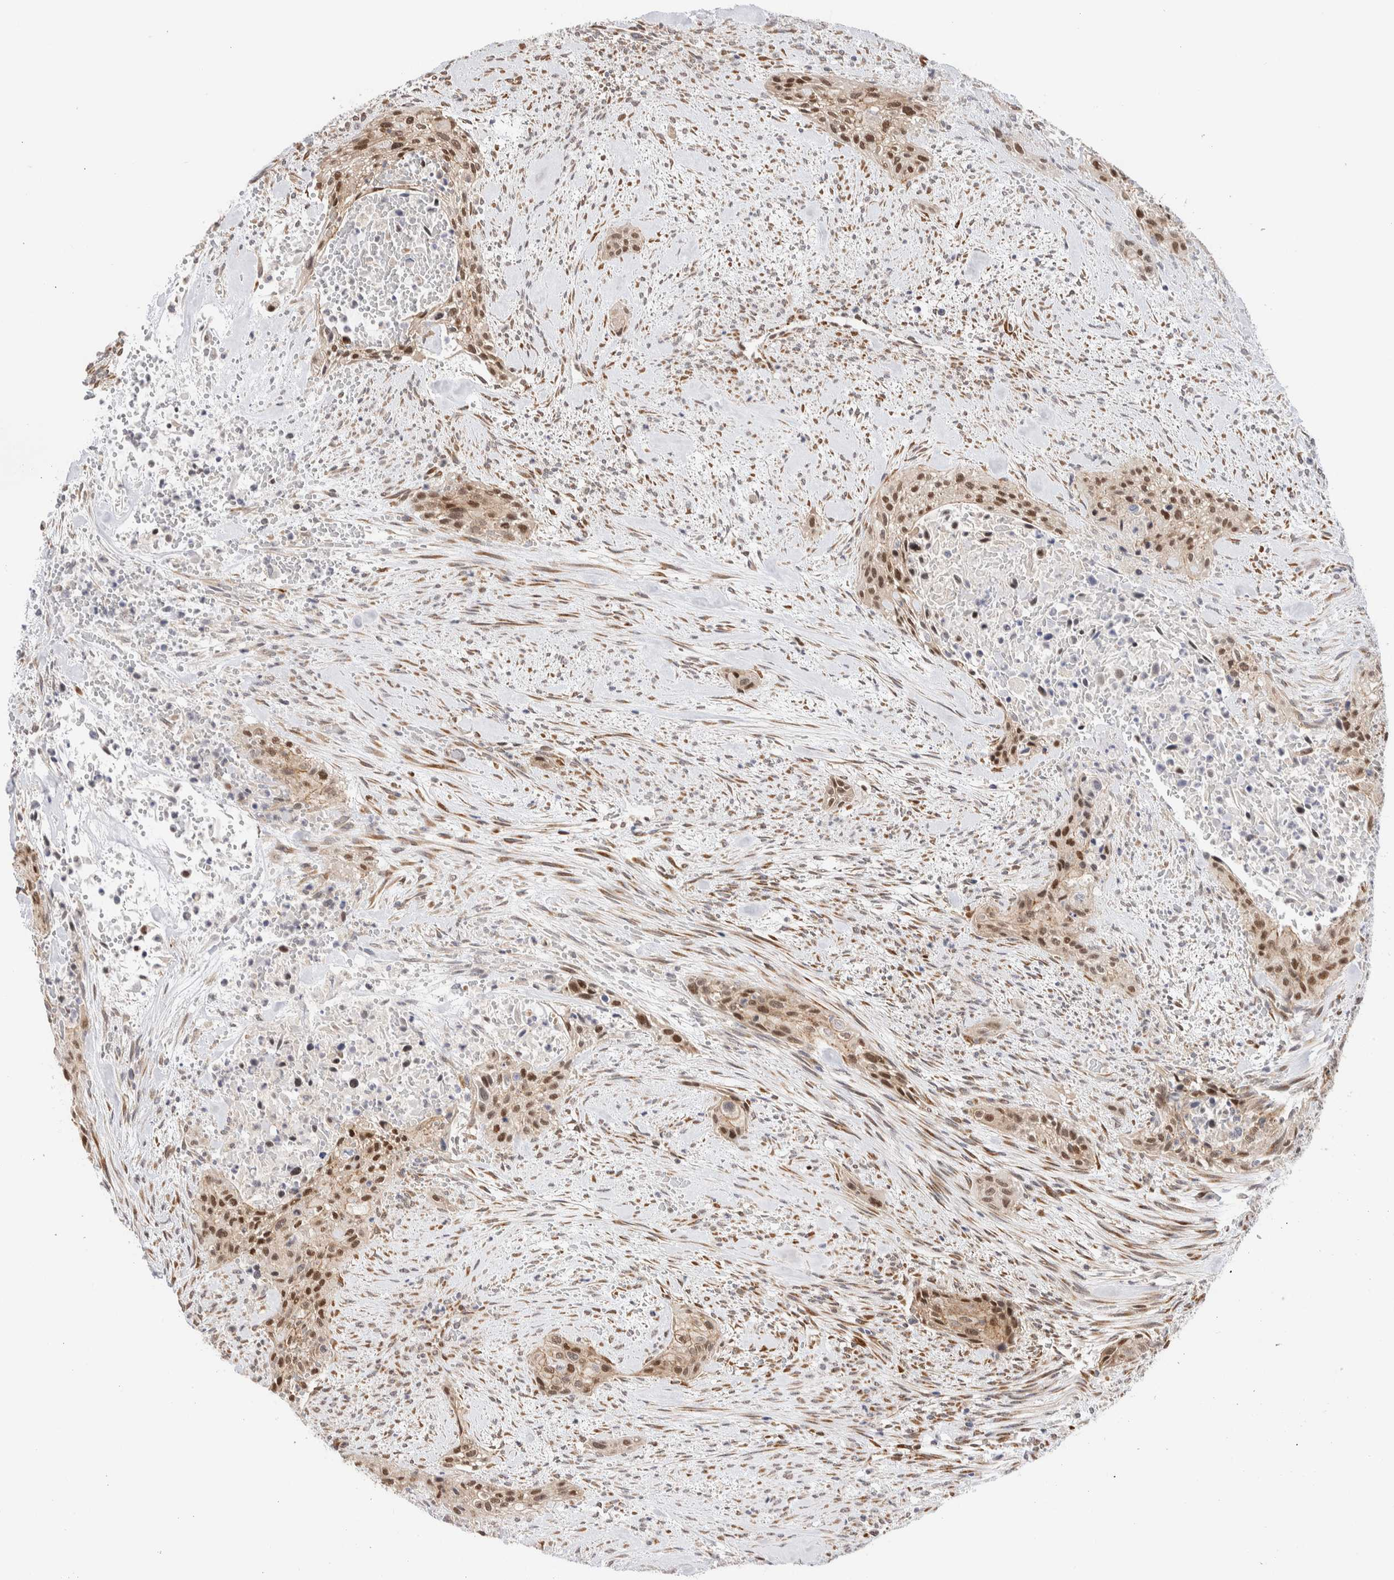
{"staining": {"intensity": "moderate", "quantity": ">75%", "location": "cytoplasmic/membranous,nuclear"}, "tissue": "urothelial cancer", "cell_type": "Tumor cells", "image_type": "cancer", "snomed": [{"axis": "morphology", "description": "Urothelial carcinoma, High grade"}, {"axis": "topography", "description": "Urinary bladder"}], "caption": "High-grade urothelial carcinoma stained with a brown dye exhibits moderate cytoplasmic/membranous and nuclear positive expression in about >75% of tumor cells.", "gene": "NSMAF", "patient": {"sex": "male", "age": 35}}